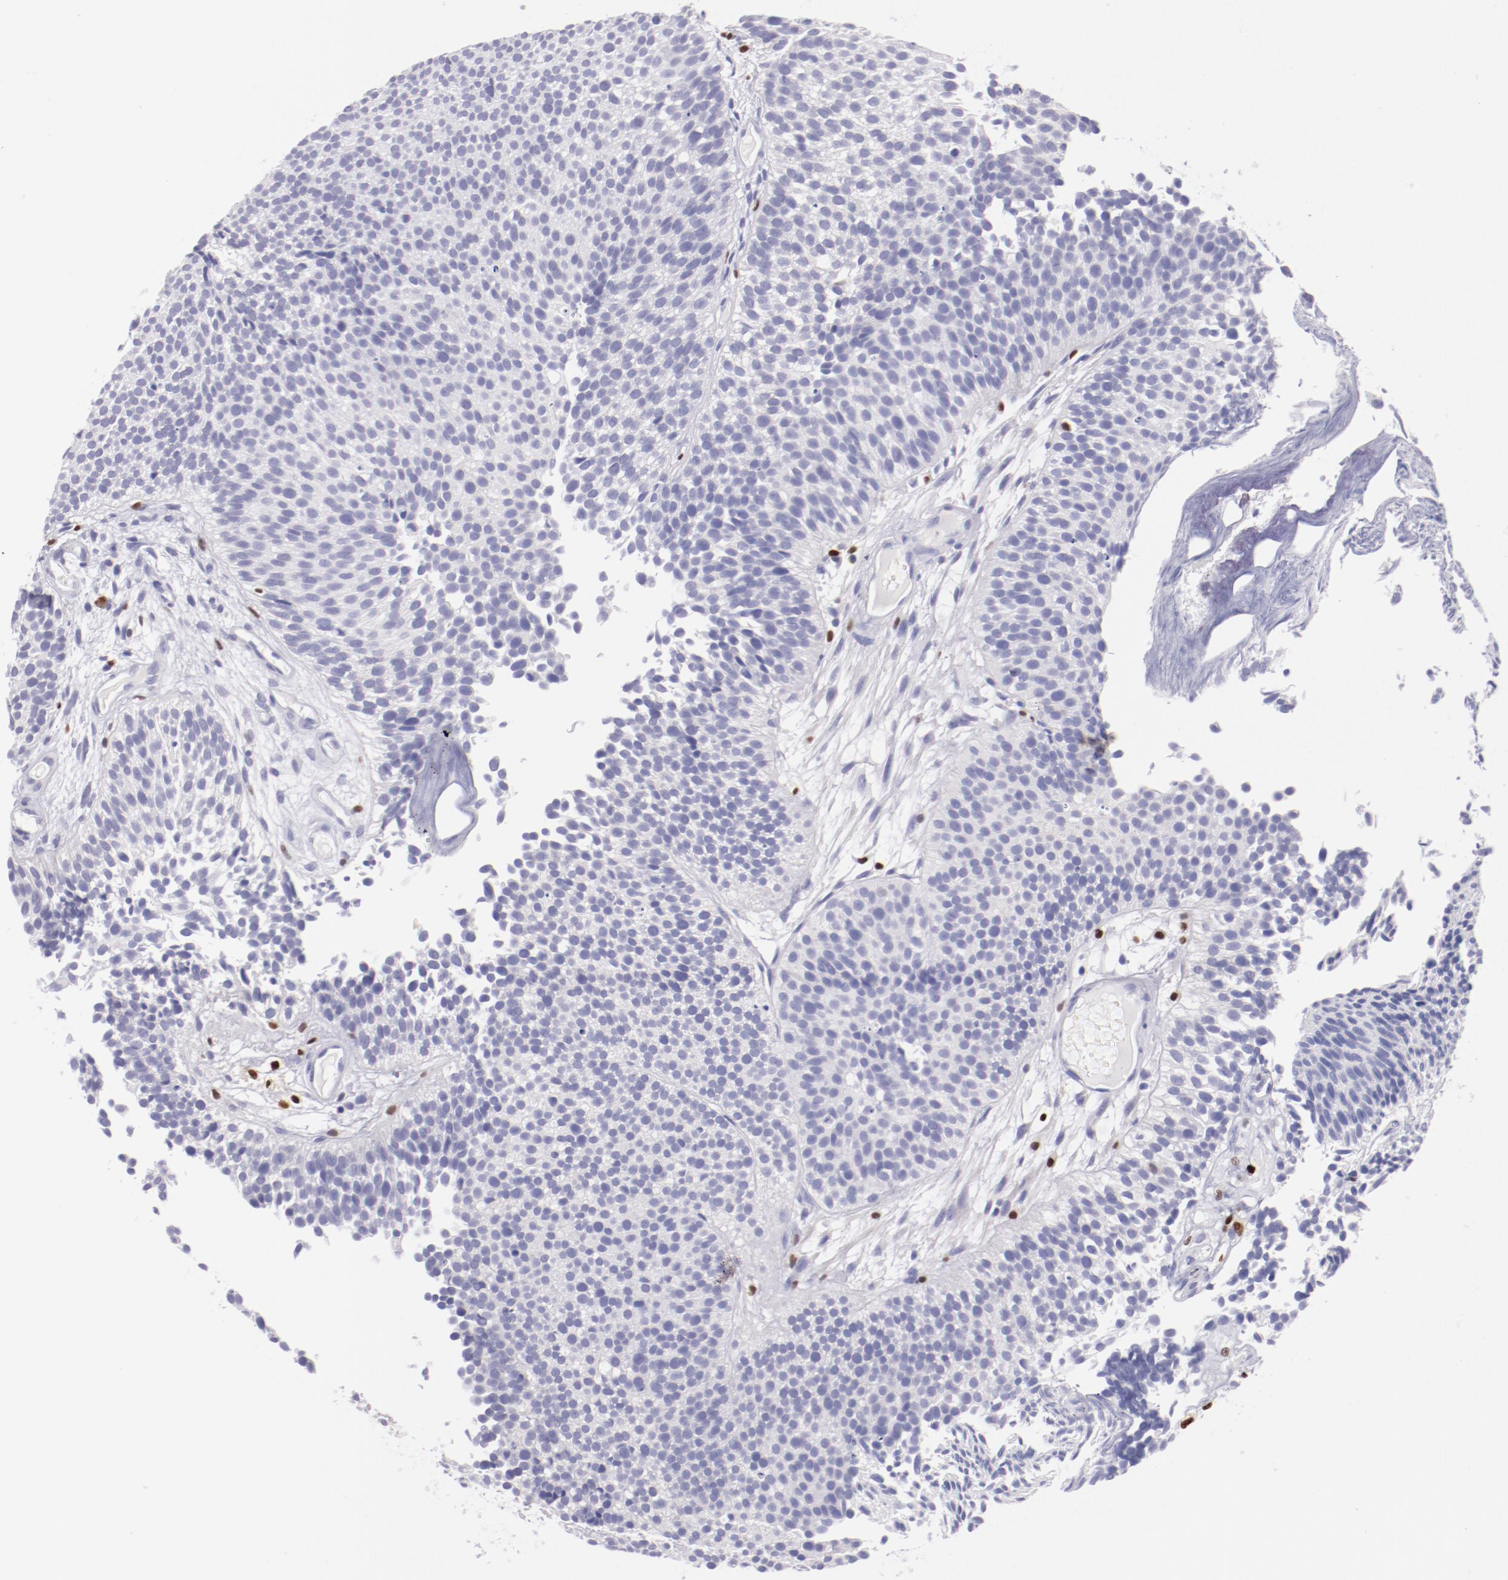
{"staining": {"intensity": "negative", "quantity": "none", "location": "none"}, "tissue": "urothelial cancer", "cell_type": "Tumor cells", "image_type": "cancer", "snomed": [{"axis": "morphology", "description": "Urothelial carcinoma, Low grade"}, {"axis": "topography", "description": "Urinary bladder"}], "caption": "DAB immunohistochemical staining of urothelial cancer reveals no significant positivity in tumor cells.", "gene": "IRF8", "patient": {"sex": "male", "age": 84}}